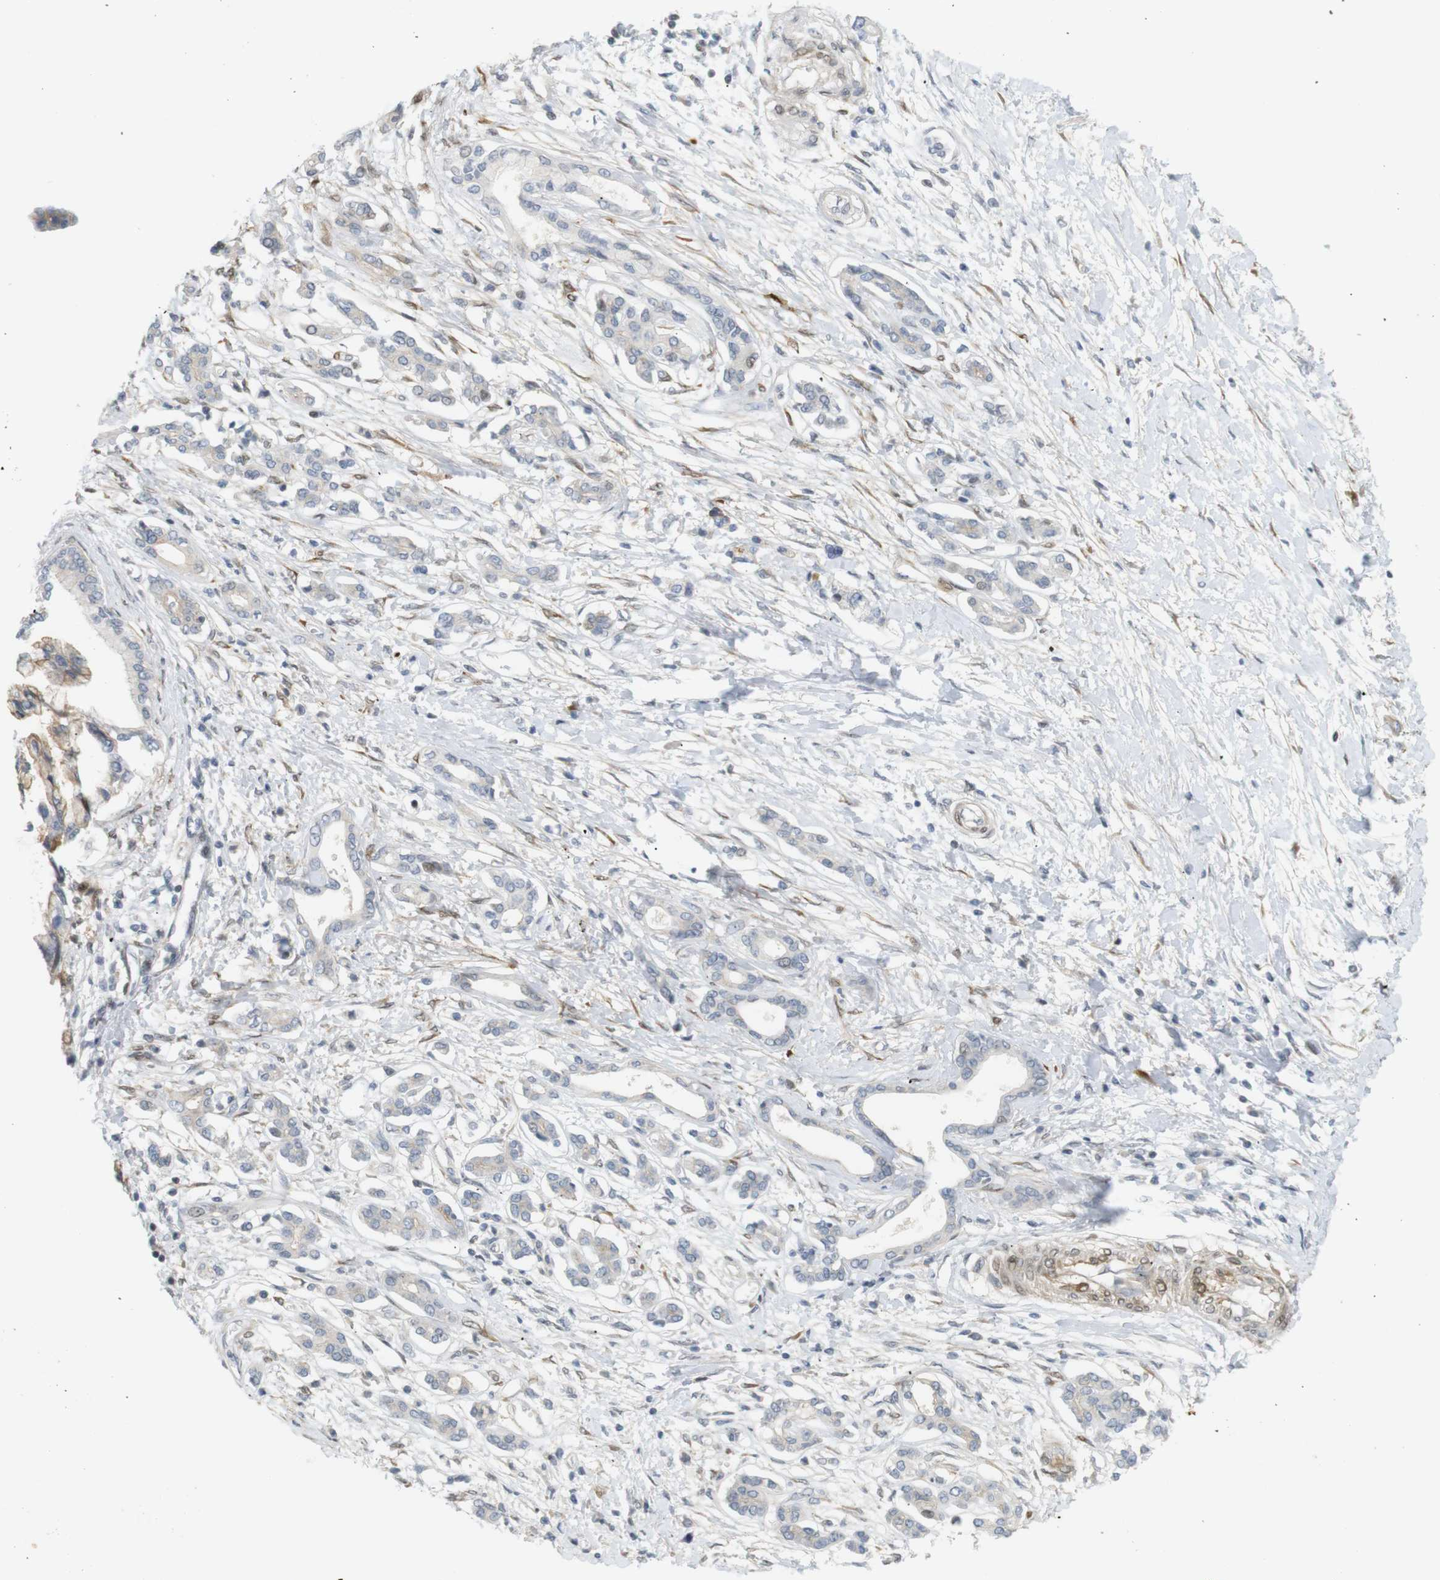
{"staining": {"intensity": "negative", "quantity": "none", "location": "none"}, "tissue": "pancreatic cancer", "cell_type": "Tumor cells", "image_type": "cancer", "snomed": [{"axis": "morphology", "description": "Adenocarcinoma, NOS"}, {"axis": "topography", "description": "Pancreas"}], "caption": "IHC histopathology image of adenocarcinoma (pancreatic) stained for a protein (brown), which demonstrates no staining in tumor cells.", "gene": "PPP1R14A", "patient": {"sex": "male", "age": 56}}